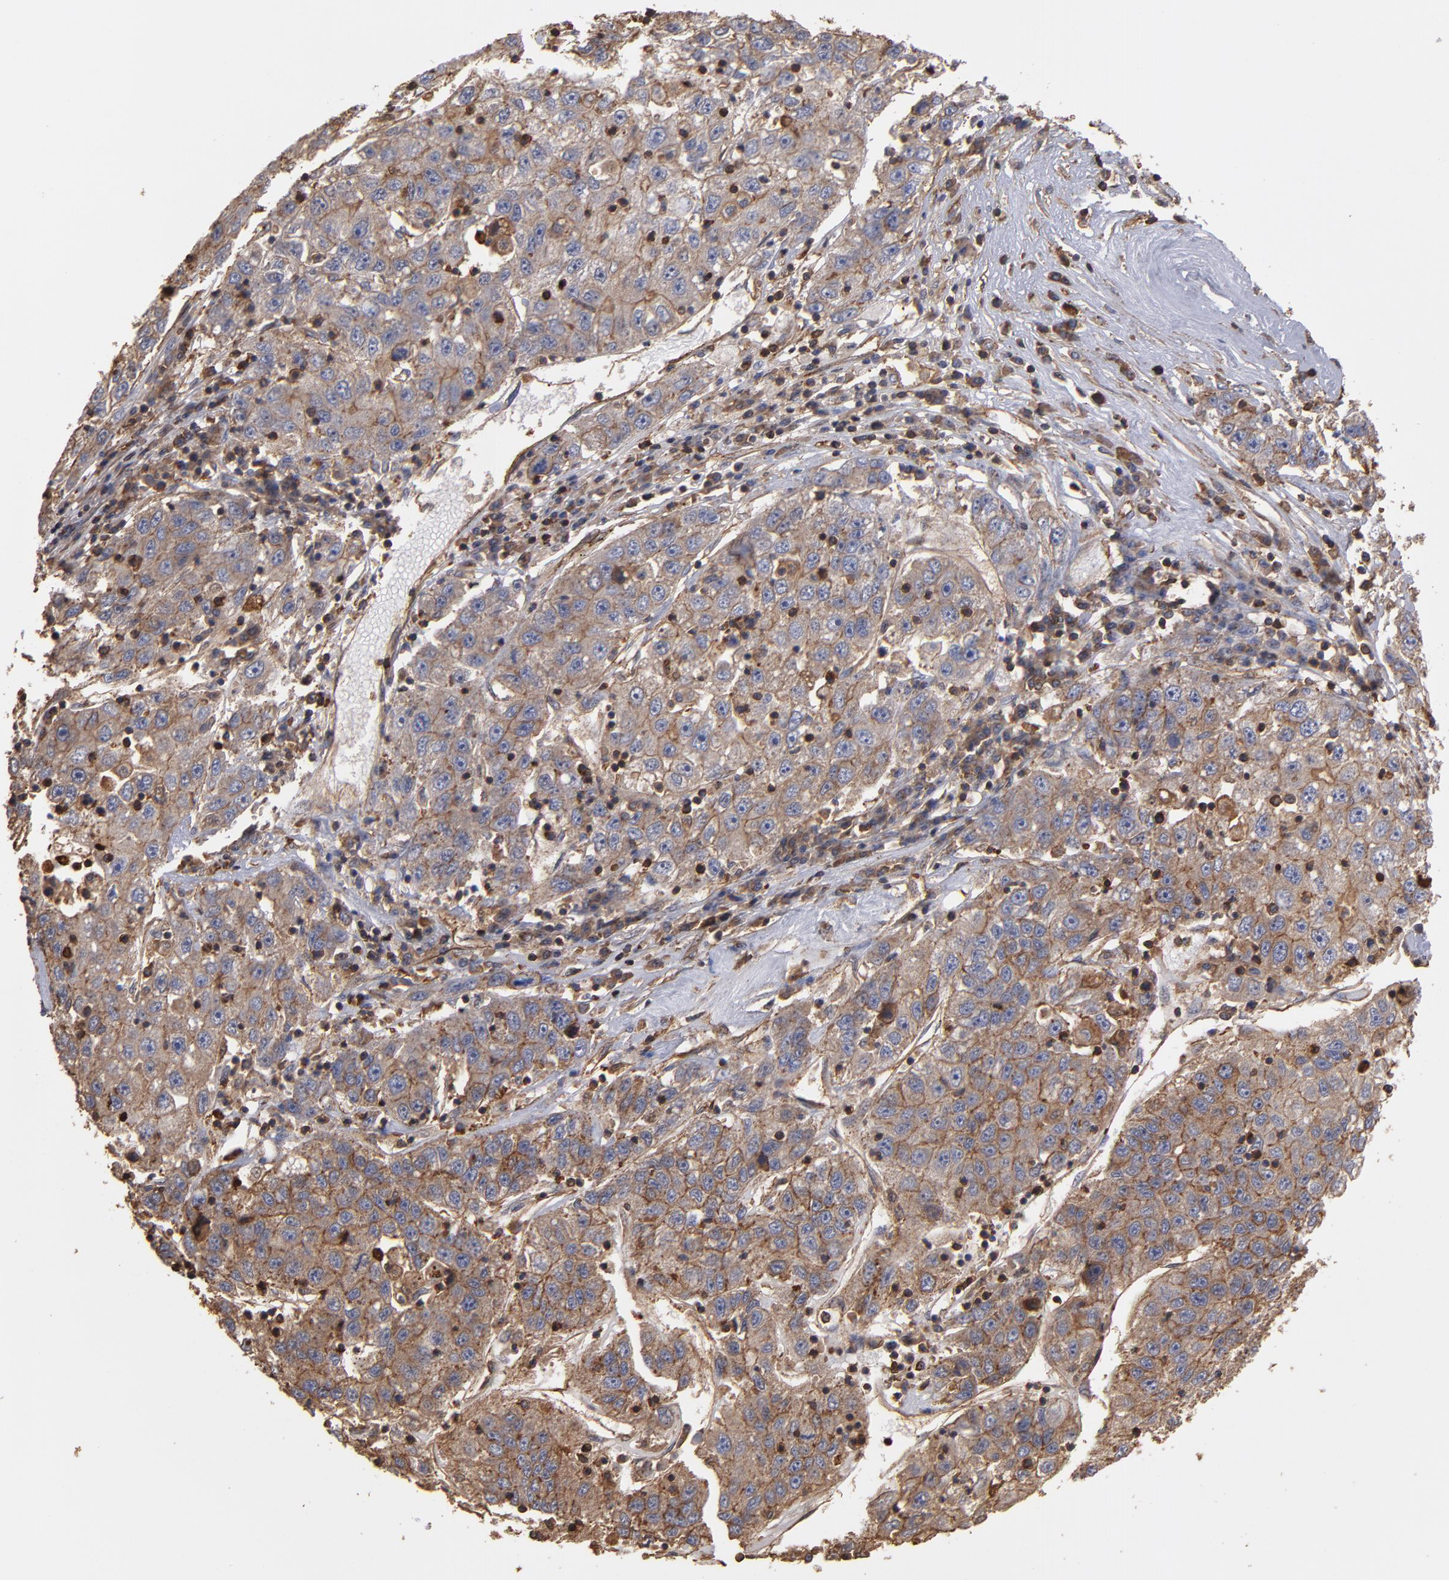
{"staining": {"intensity": "moderate", "quantity": ">75%", "location": "cytoplasmic/membranous"}, "tissue": "liver cancer", "cell_type": "Tumor cells", "image_type": "cancer", "snomed": [{"axis": "morphology", "description": "Carcinoma, Hepatocellular, NOS"}, {"axis": "topography", "description": "Liver"}], "caption": "Immunohistochemical staining of human liver cancer (hepatocellular carcinoma) displays moderate cytoplasmic/membranous protein expression in about >75% of tumor cells.", "gene": "ACTN4", "patient": {"sex": "male", "age": 49}}